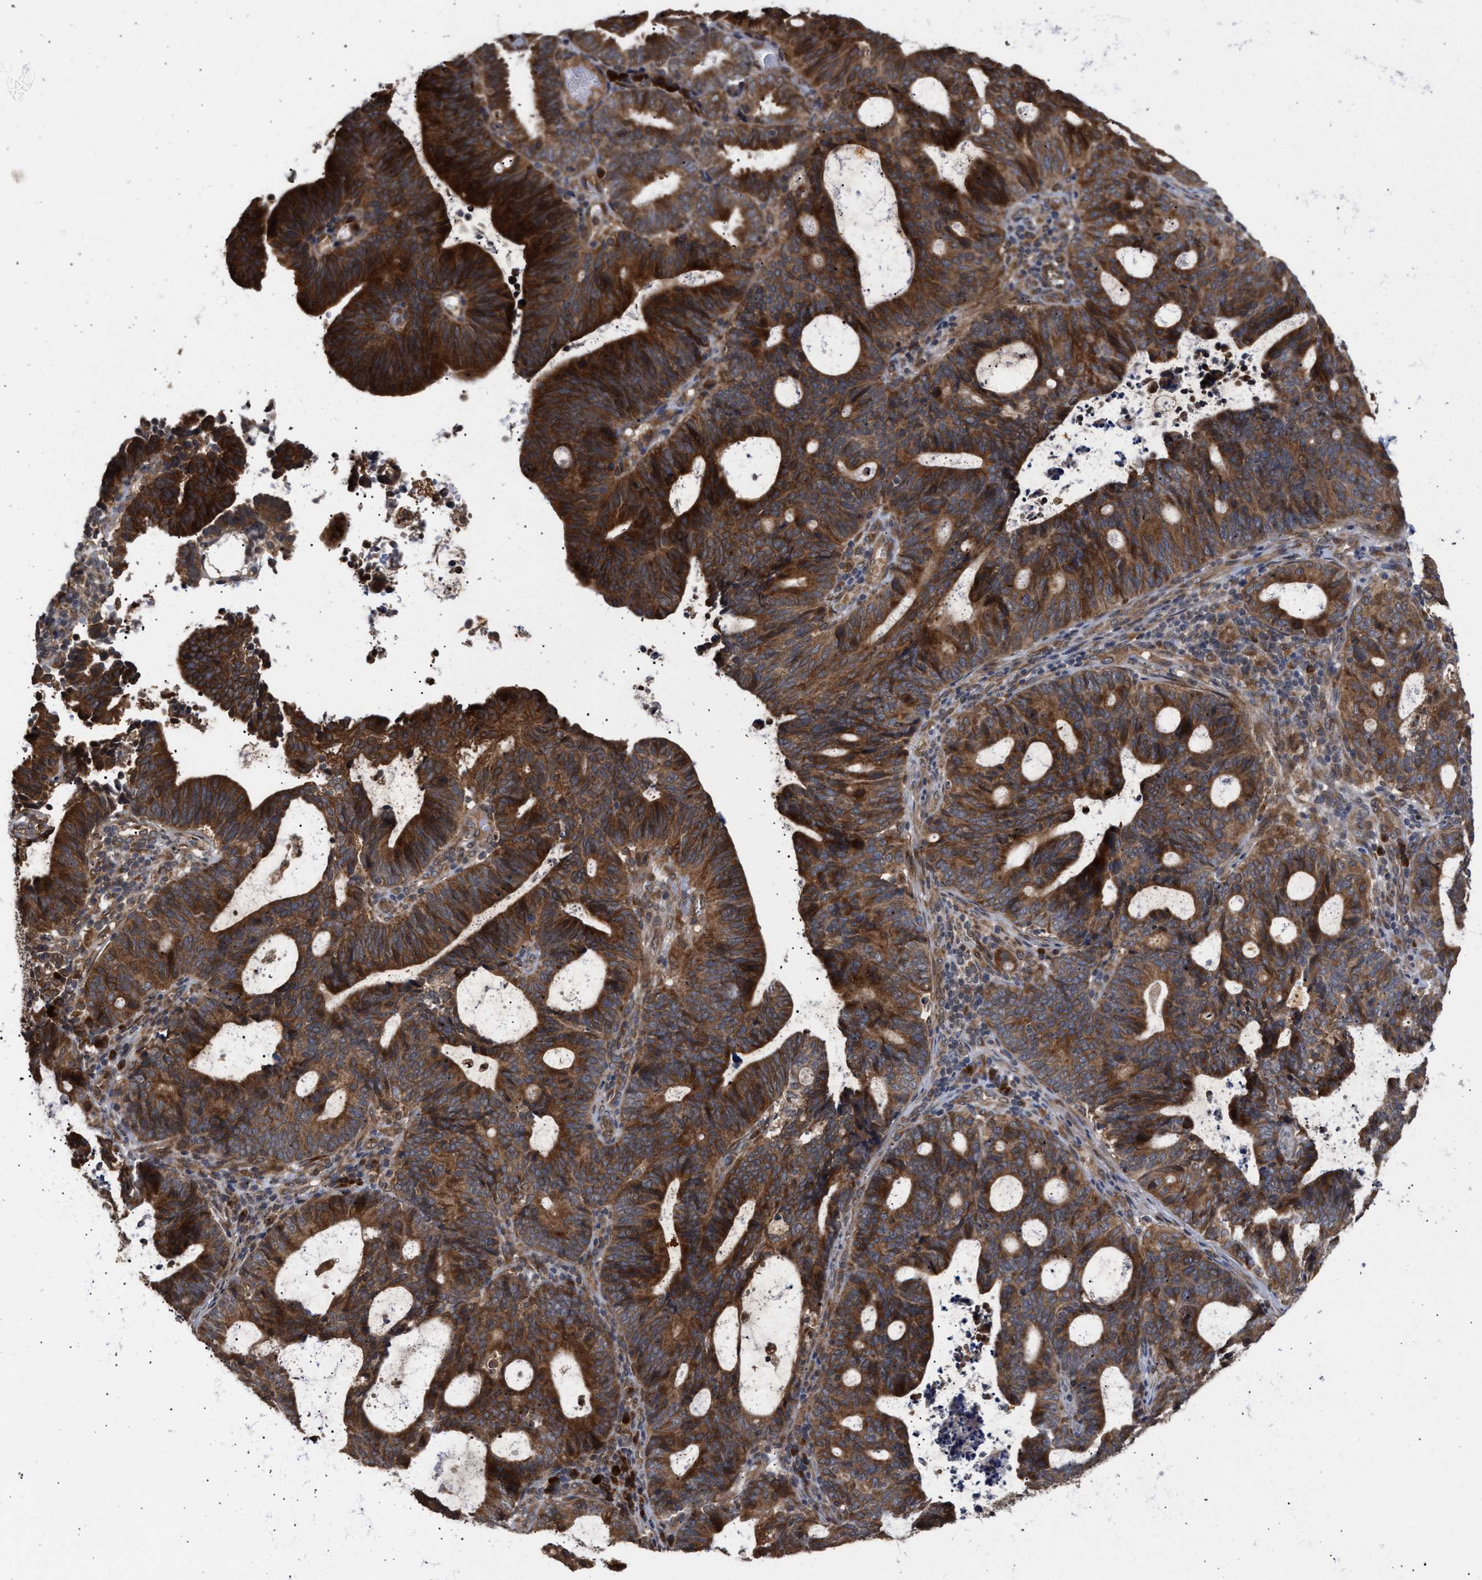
{"staining": {"intensity": "strong", "quantity": ">75%", "location": "cytoplasmic/membranous"}, "tissue": "endometrial cancer", "cell_type": "Tumor cells", "image_type": "cancer", "snomed": [{"axis": "morphology", "description": "Adenocarcinoma, NOS"}, {"axis": "topography", "description": "Uterus"}], "caption": "This photomicrograph demonstrates immunohistochemistry (IHC) staining of adenocarcinoma (endometrial), with high strong cytoplasmic/membranous positivity in about >75% of tumor cells.", "gene": "SAR1A", "patient": {"sex": "female", "age": 83}}